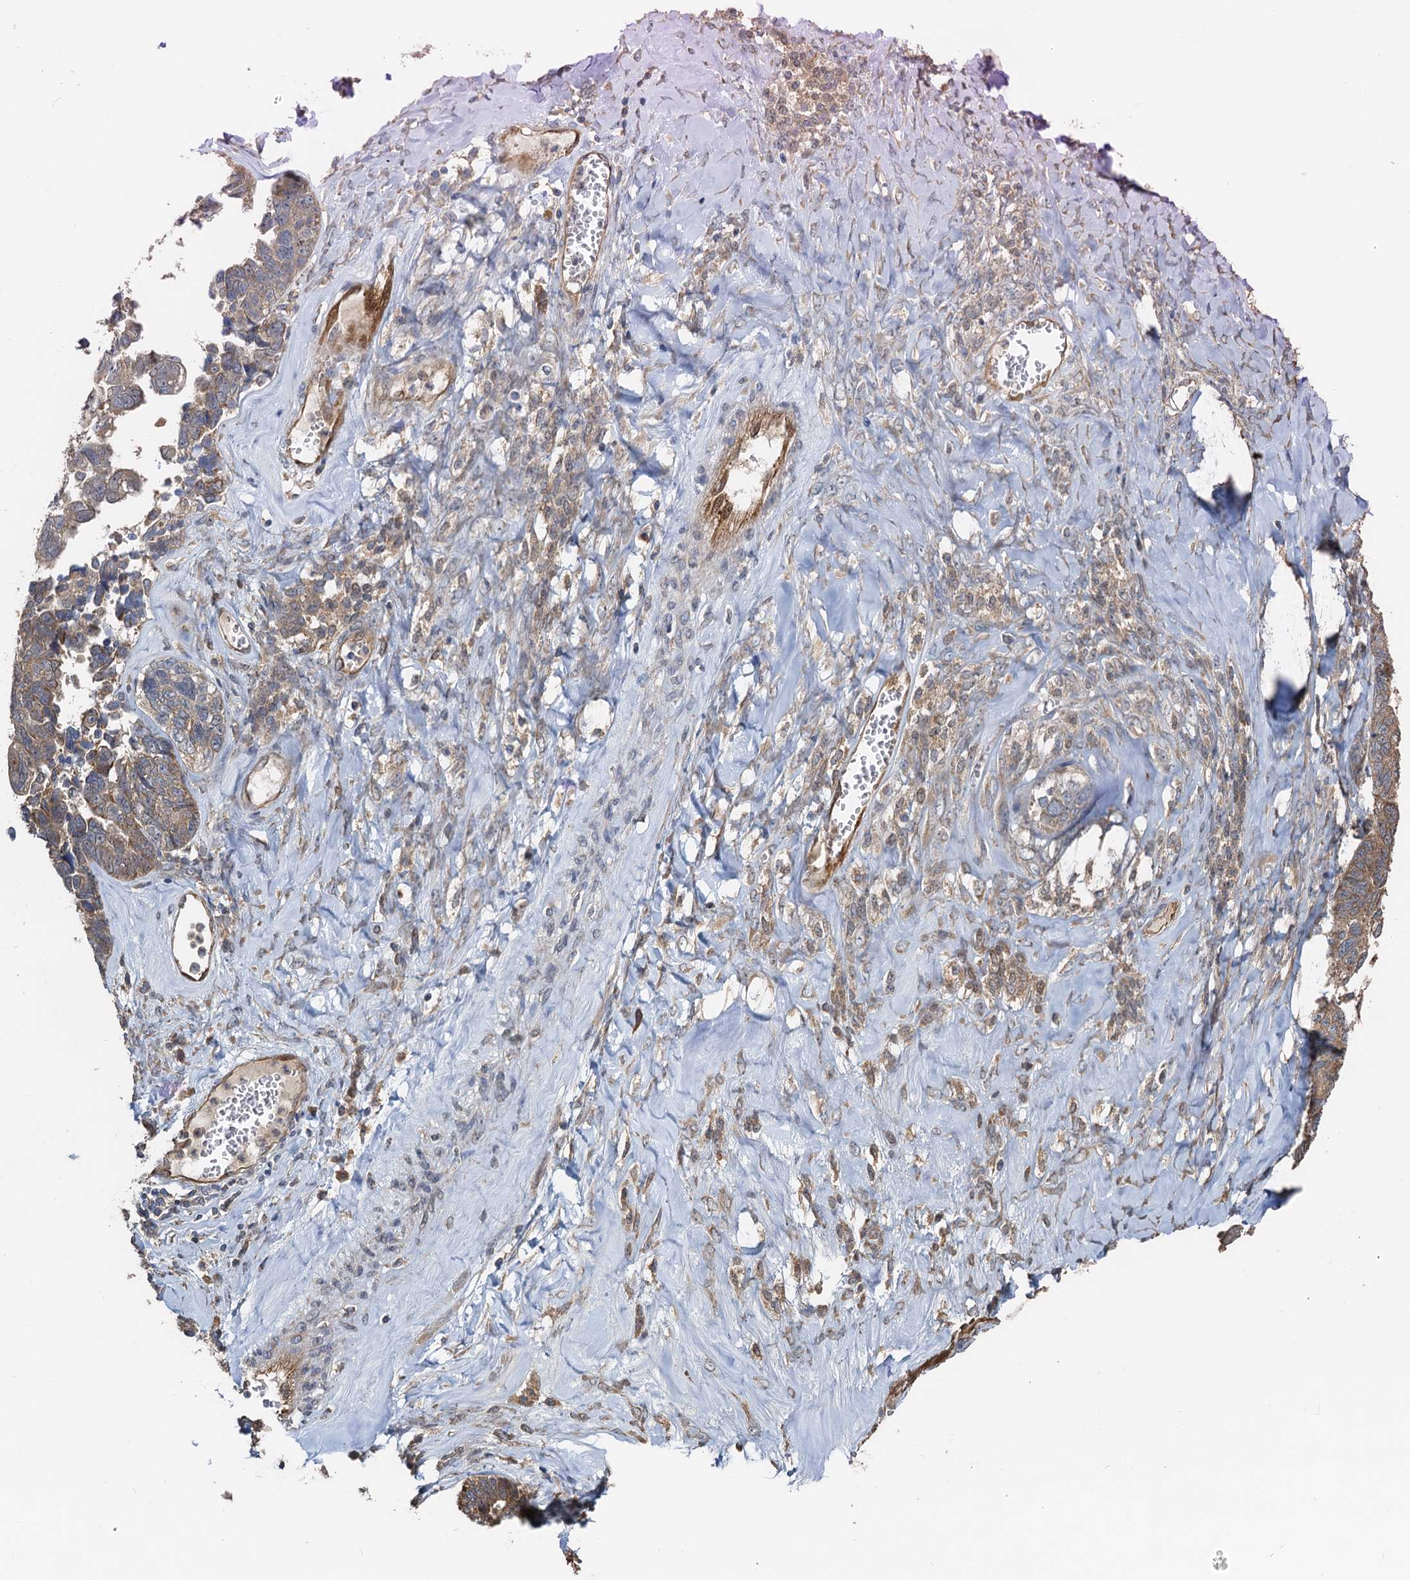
{"staining": {"intensity": "weak", "quantity": ">75%", "location": "cytoplasmic/membranous"}, "tissue": "ovarian cancer", "cell_type": "Tumor cells", "image_type": "cancer", "snomed": [{"axis": "morphology", "description": "Cystadenocarcinoma, serous, NOS"}, {"axis": "topography", "description": "Ovary"}], "caption": "There is low levels of weak cytoplasmic/membranous expression in tumor cells of ovarian serous cystadenocarcinoma, as demonstrated by immunohistochemical staining (brown color).", "gene": "HYI", "patient": {"sex": "female", "age": 79}}